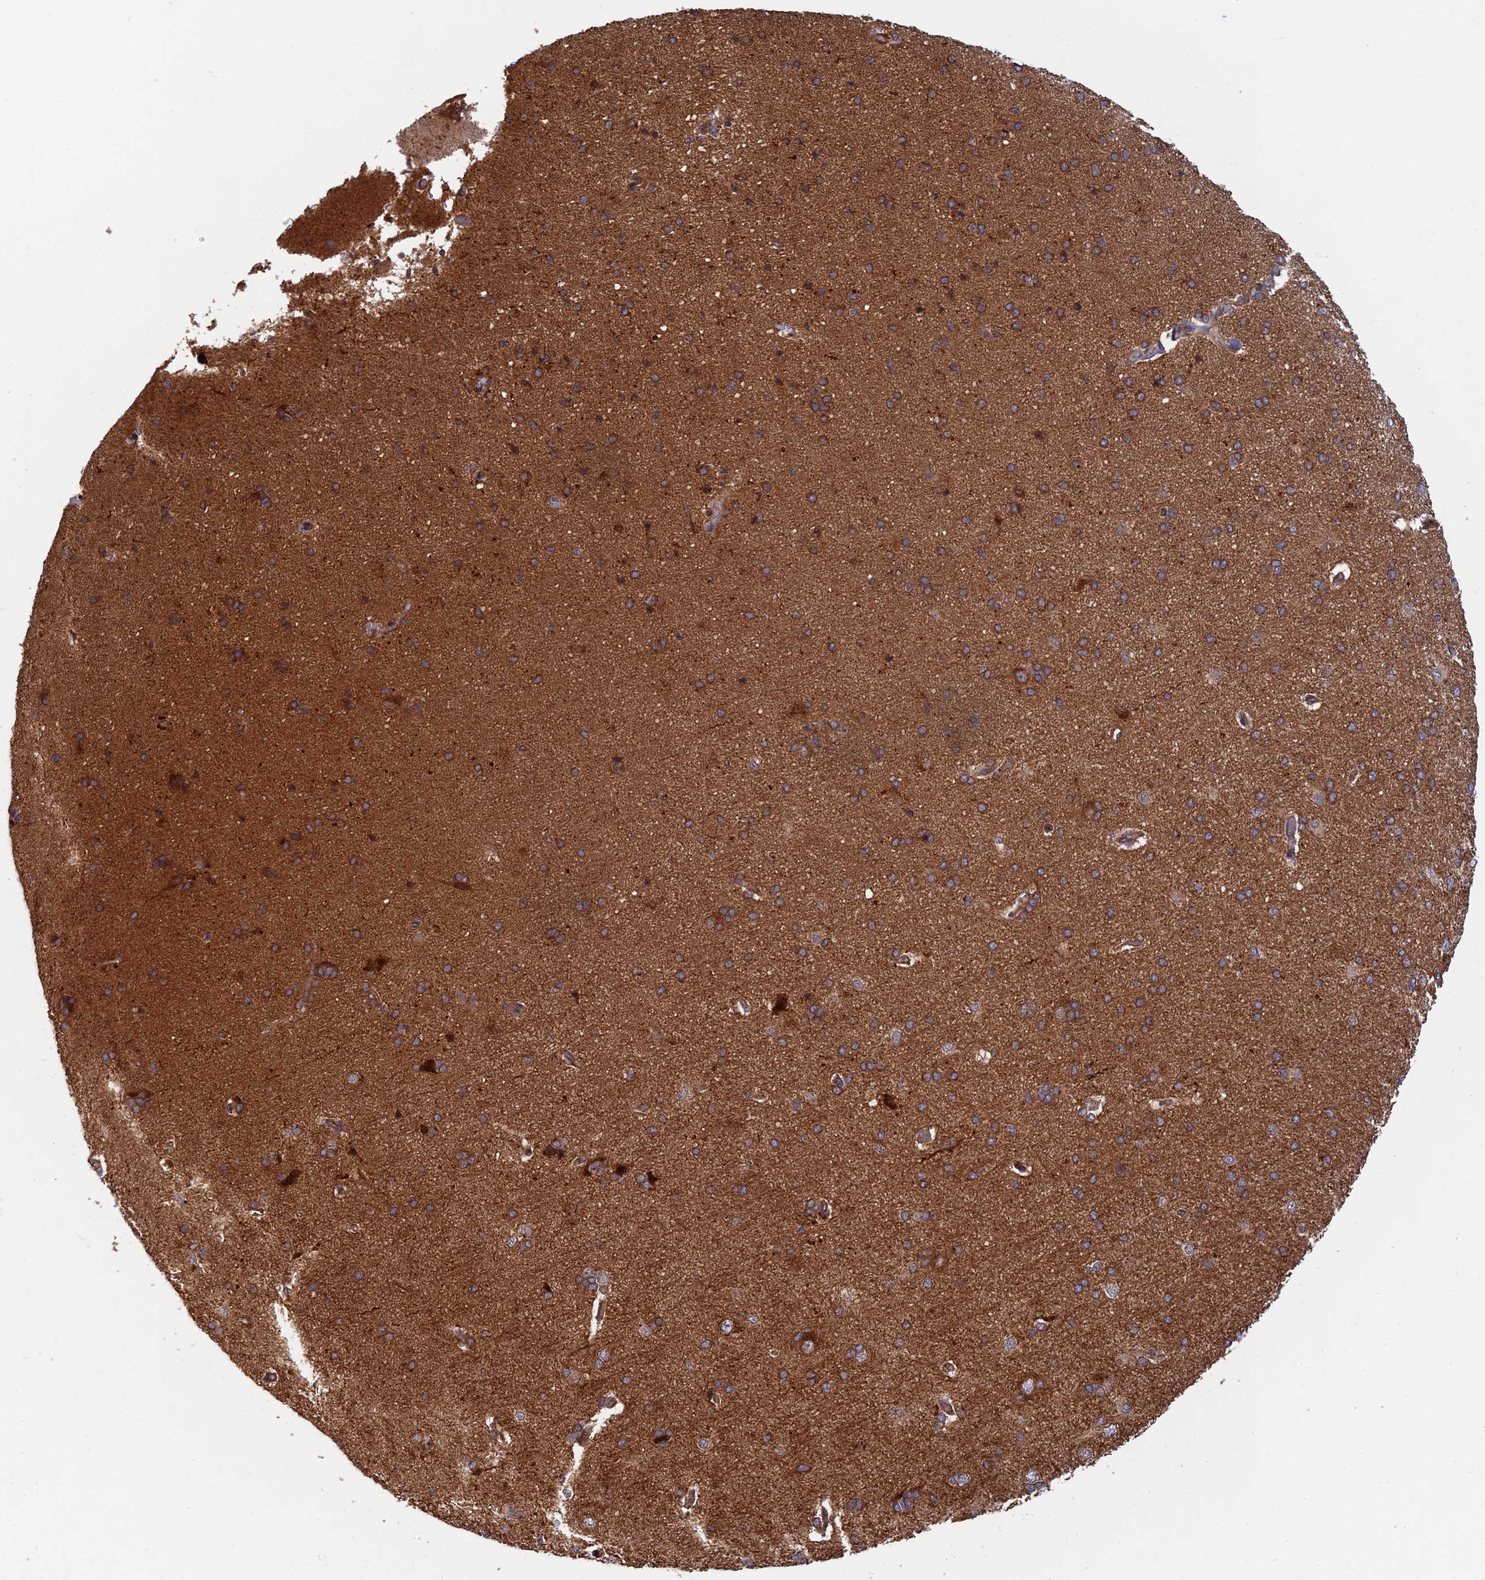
{"staining": {"intensity": "moderate", "quantity": ">75%", "location": "cytoplasmic/membranous"}, "tissue": "cerebral cortex", "cell_type": "Endothelial cells", "image_type": "normal", "snomed": [{"axis": "morphology", "description": "Normal tissue, NOS"}, {"axis": "topography", "description": "Cerebral cortex"}], "caption": "Immunohistochemistry (IHC) micrograph of benign cerebral cortex: human cerebral cortex stained using immunohistochemistry reveals medium levels of moderate protein expression localized specifically in the cytoplasmic/membranous of endothelial cells, appearing as a cytoplasmic/membranous brown color.", "gene": "RELCH", "patient": {"sex": "male", "age": 62}}